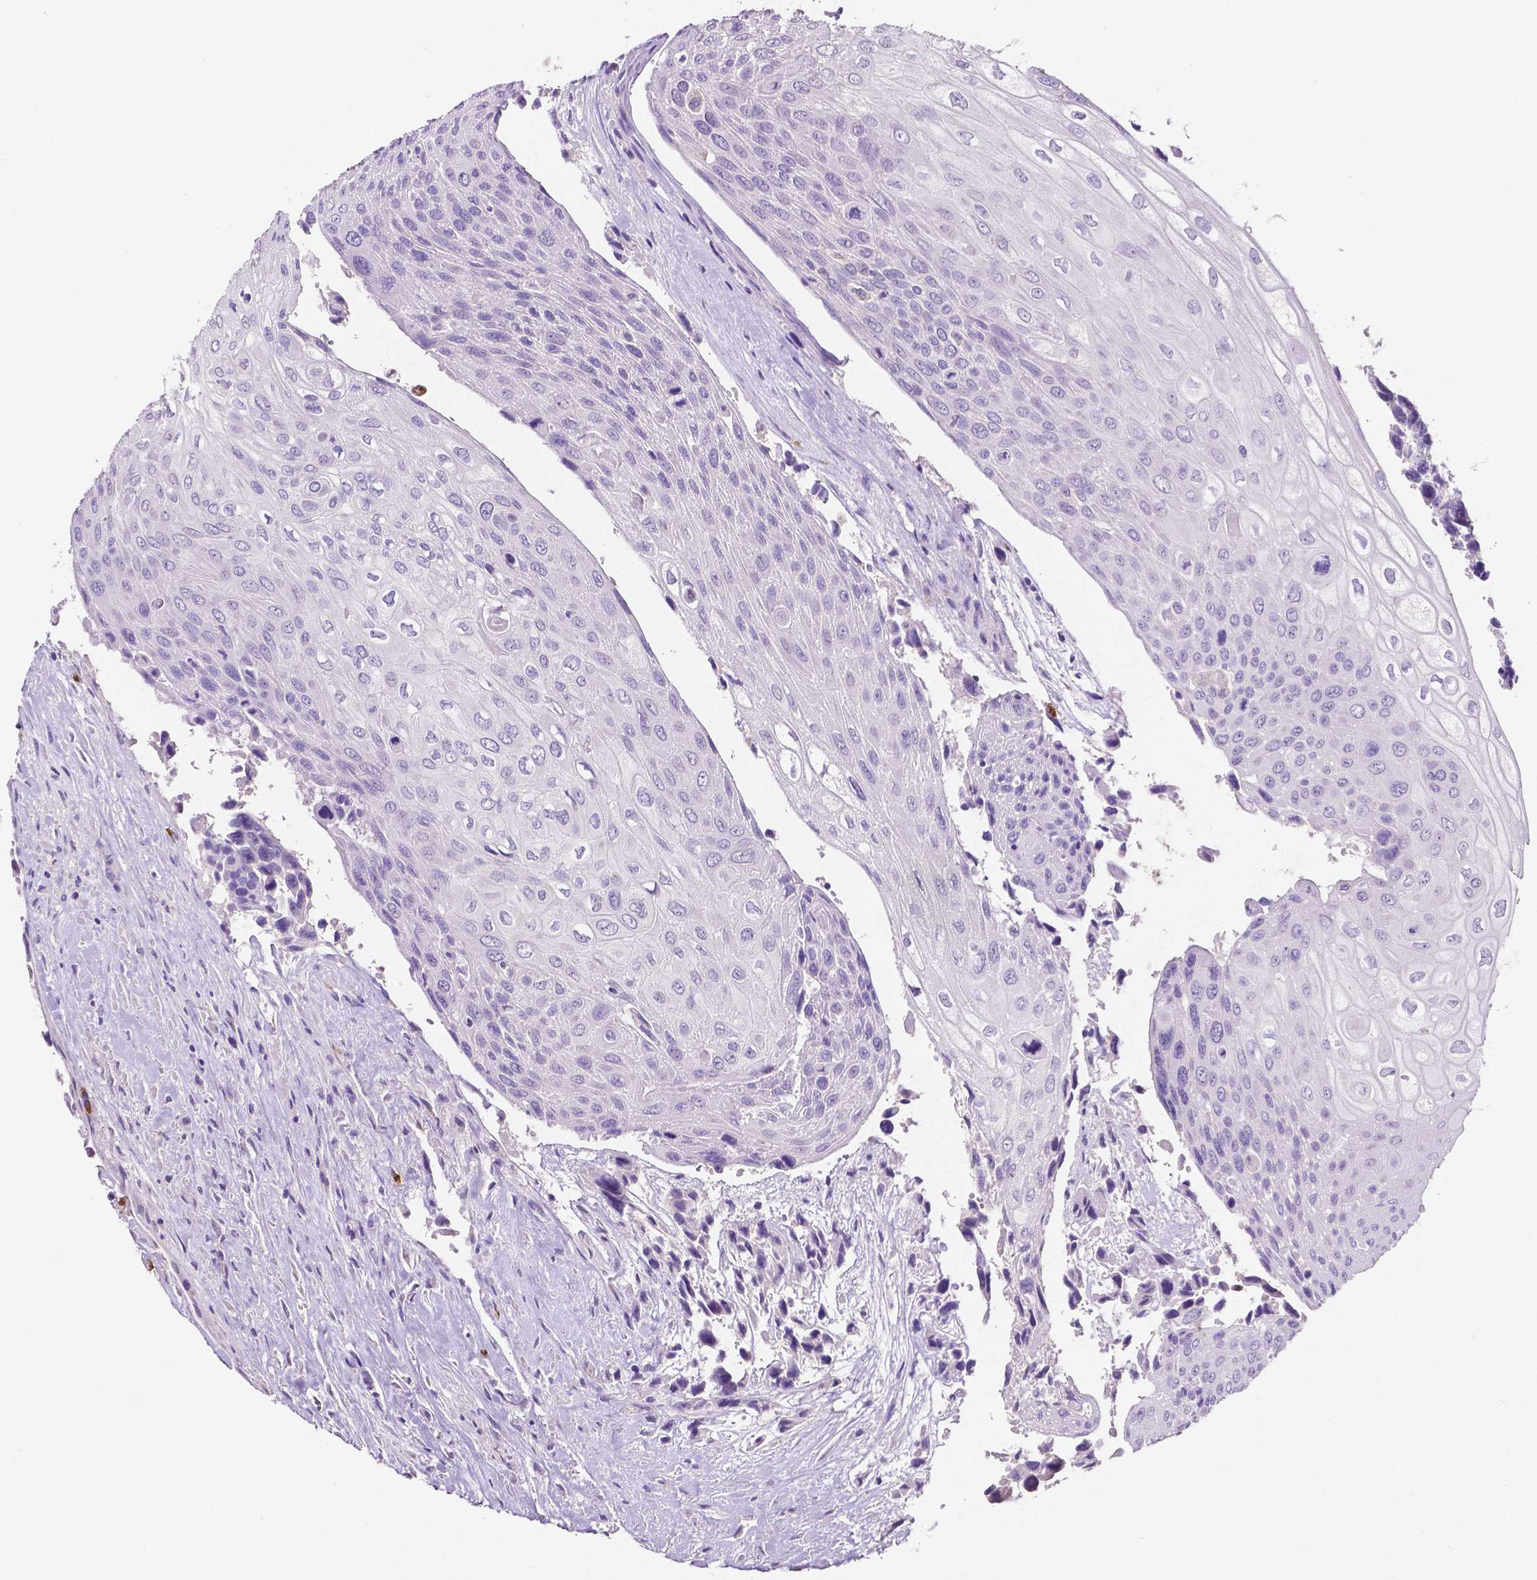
{"staining": {"intensity": "negative", "quantity": "none", "location": "none"}, "tissue": "urothelial cancer", "cell_type": "Tumor cells", "image_type": "cancer", "snomed": [{"axis": "morphology", "description": "Urothelial carcinoma, High grade"}, {"axis": "topography", "description": "Urinary bladder"}], "caption": "This is an immunohistochemistry (IHC) micrograph of human urothelial cancer. There is no expression in tumor cells.", "gene": "MMP9", "patient": {"sex": "female", "age": 70}}